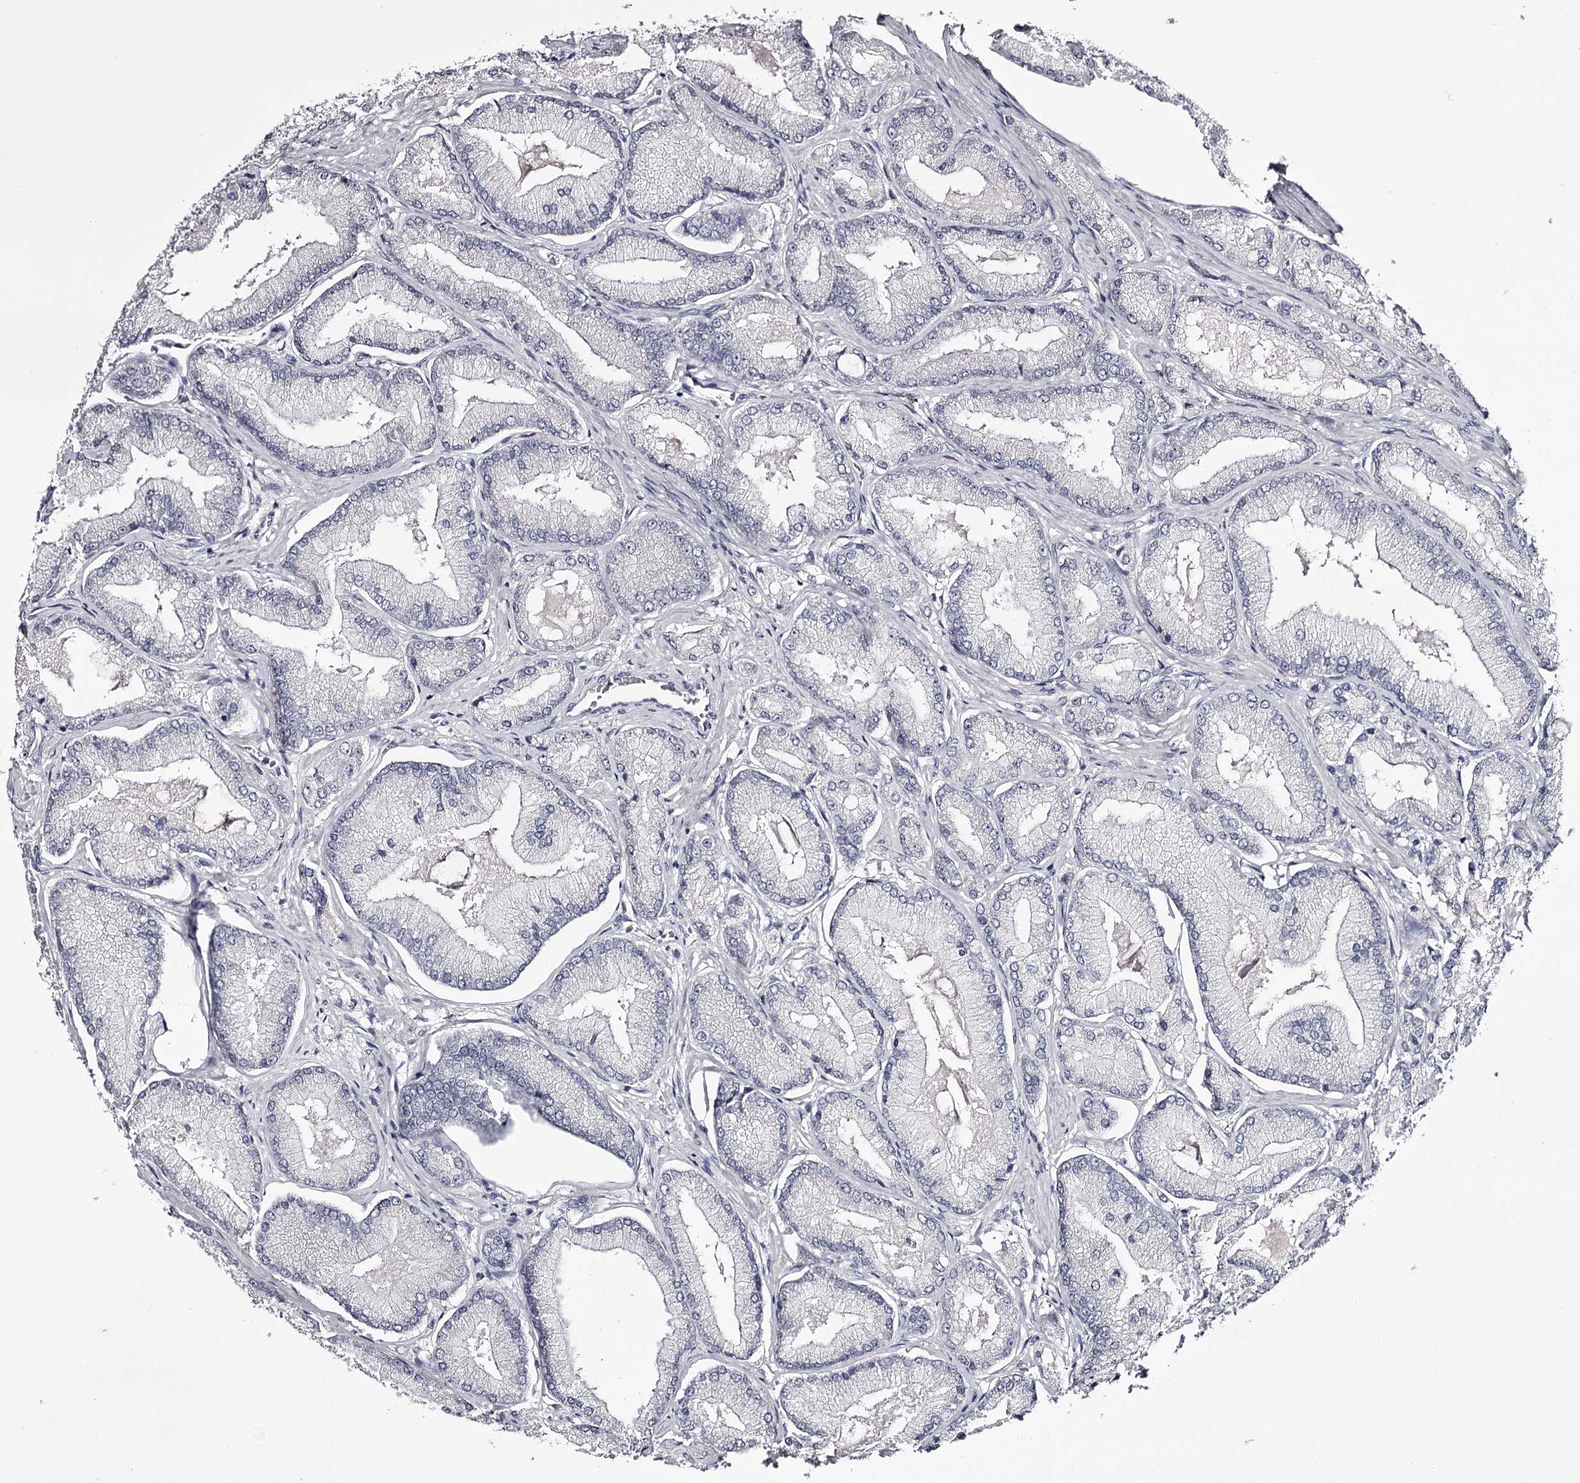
{"staining": {"intensity": "negative", "quantity": "none", "location": "none"}, "tissue": "prostate cancer", "cell_type": "Tumor cells", "image_type": "cancer", "snomed": [{"axis": "morphology", "description": "Adenocarcinoma, Low grade"}, {"axis": "topography", "description": "Prostate"}], "caption": "Tumor cells are negative for protein expression in human prostate cancer (adenocarcinoma (low-grade)).", "gene": "PRM2", "patient": {"sex": "male", "age": 74}}